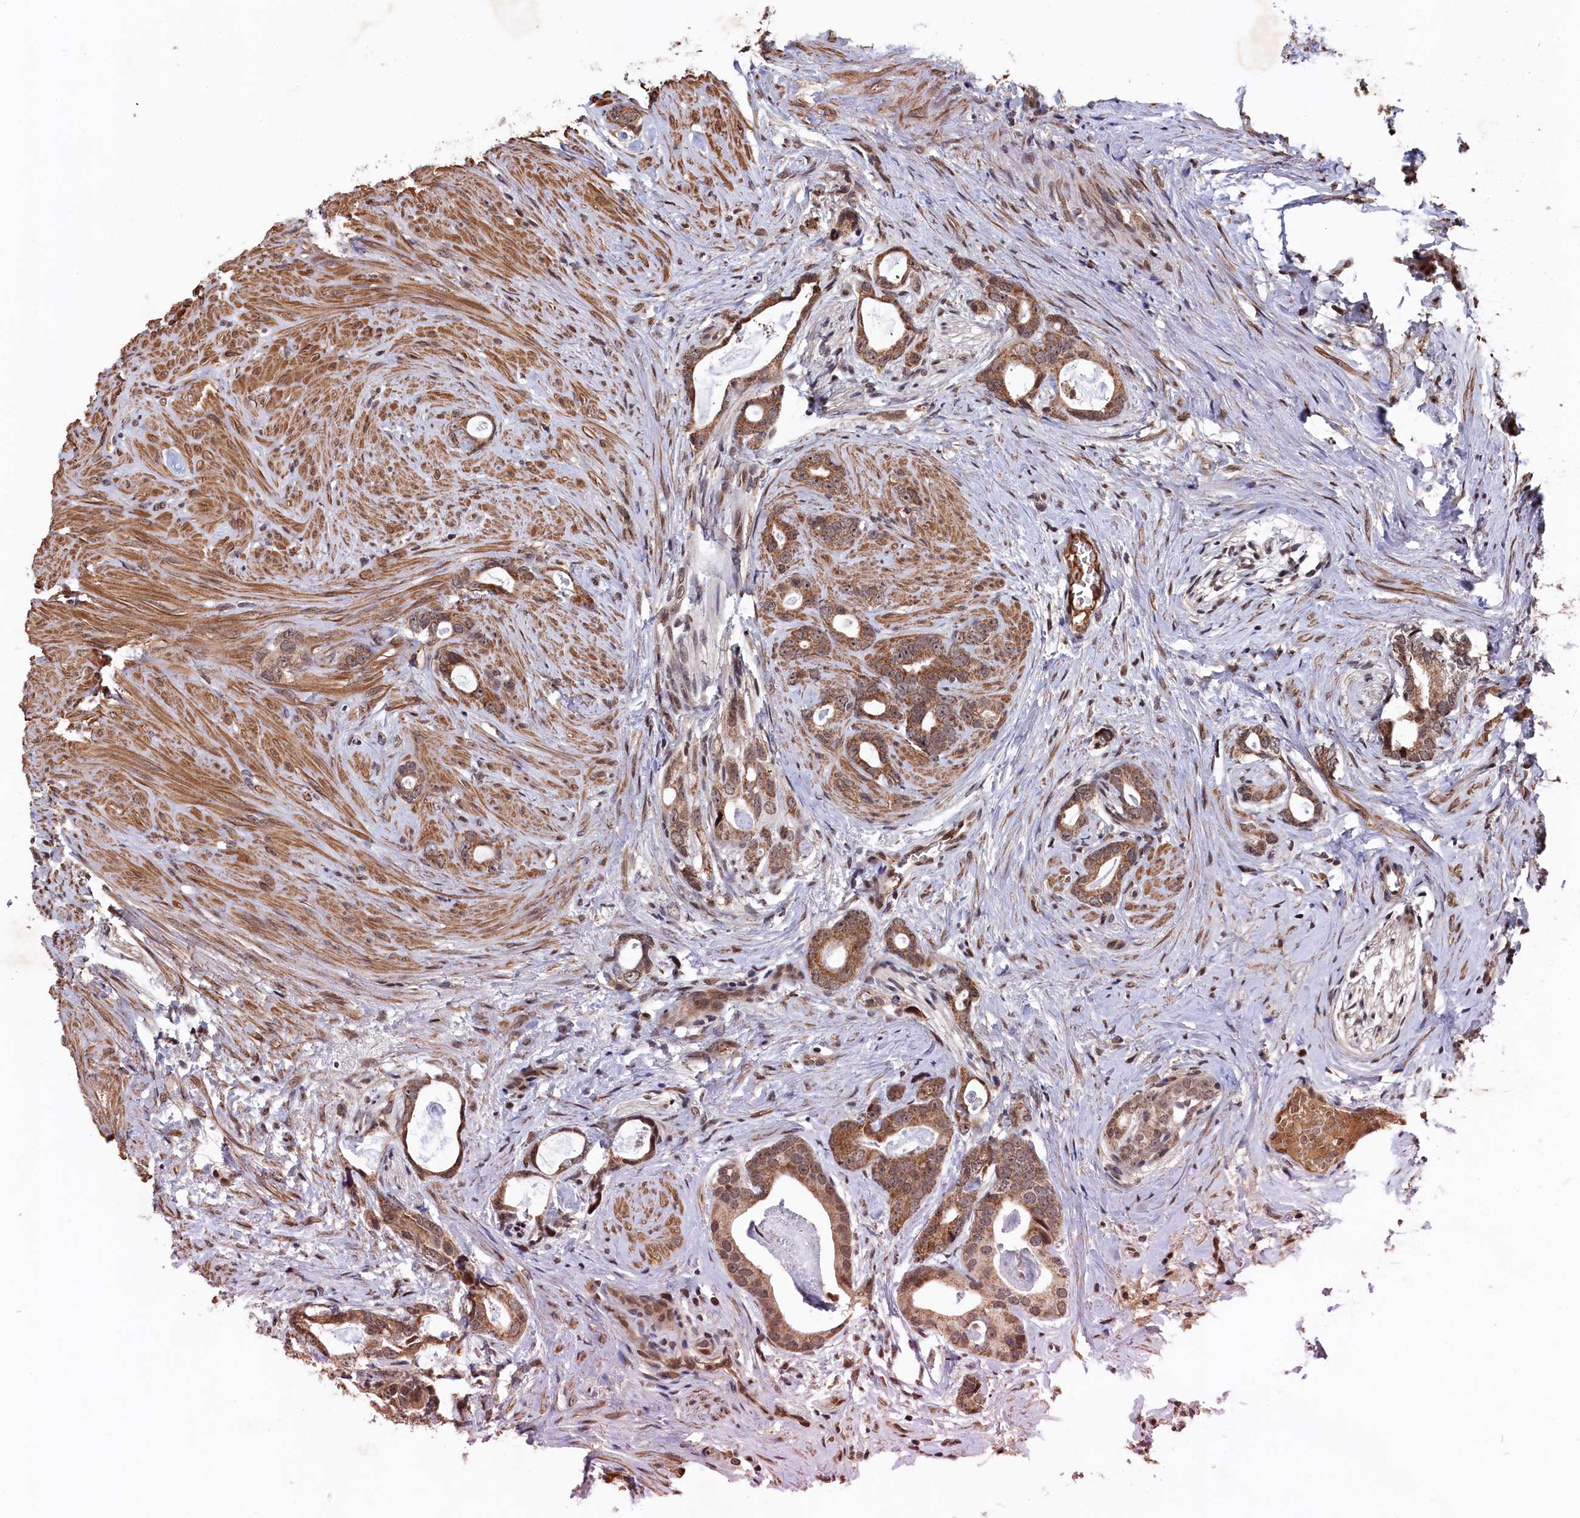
{"staining": {"intensity": "moderate", "quantity": ">75%", "location": "cytoplasmic/membranous,nuclear"}, "tissue": "prostate cancer", "cell_type": "Tumor cells", "image_type": "cancer", "snomed": [{"axis": "morphology", "description": "Adenocarcinoma, Low grade"}, {"axis": "topography", "description": "Prostate"}], "caption": "An immunohistochemistry image of tumor tissue is shown. Protein staining in brown labels moderate cytoplasmic/membranous and nuclear positivity in adenocarcinoma (low-grade) (prostate) within tumor cells. The staining was performed using DAB (3,3'-diaminobenzidine) to visualize the protein expression in brown, while the nuclei were stained in blue with hematoxylin (Magnification: 20x).", "gene": "CLPX", "patient": {"sex": "male", "age": 63}}